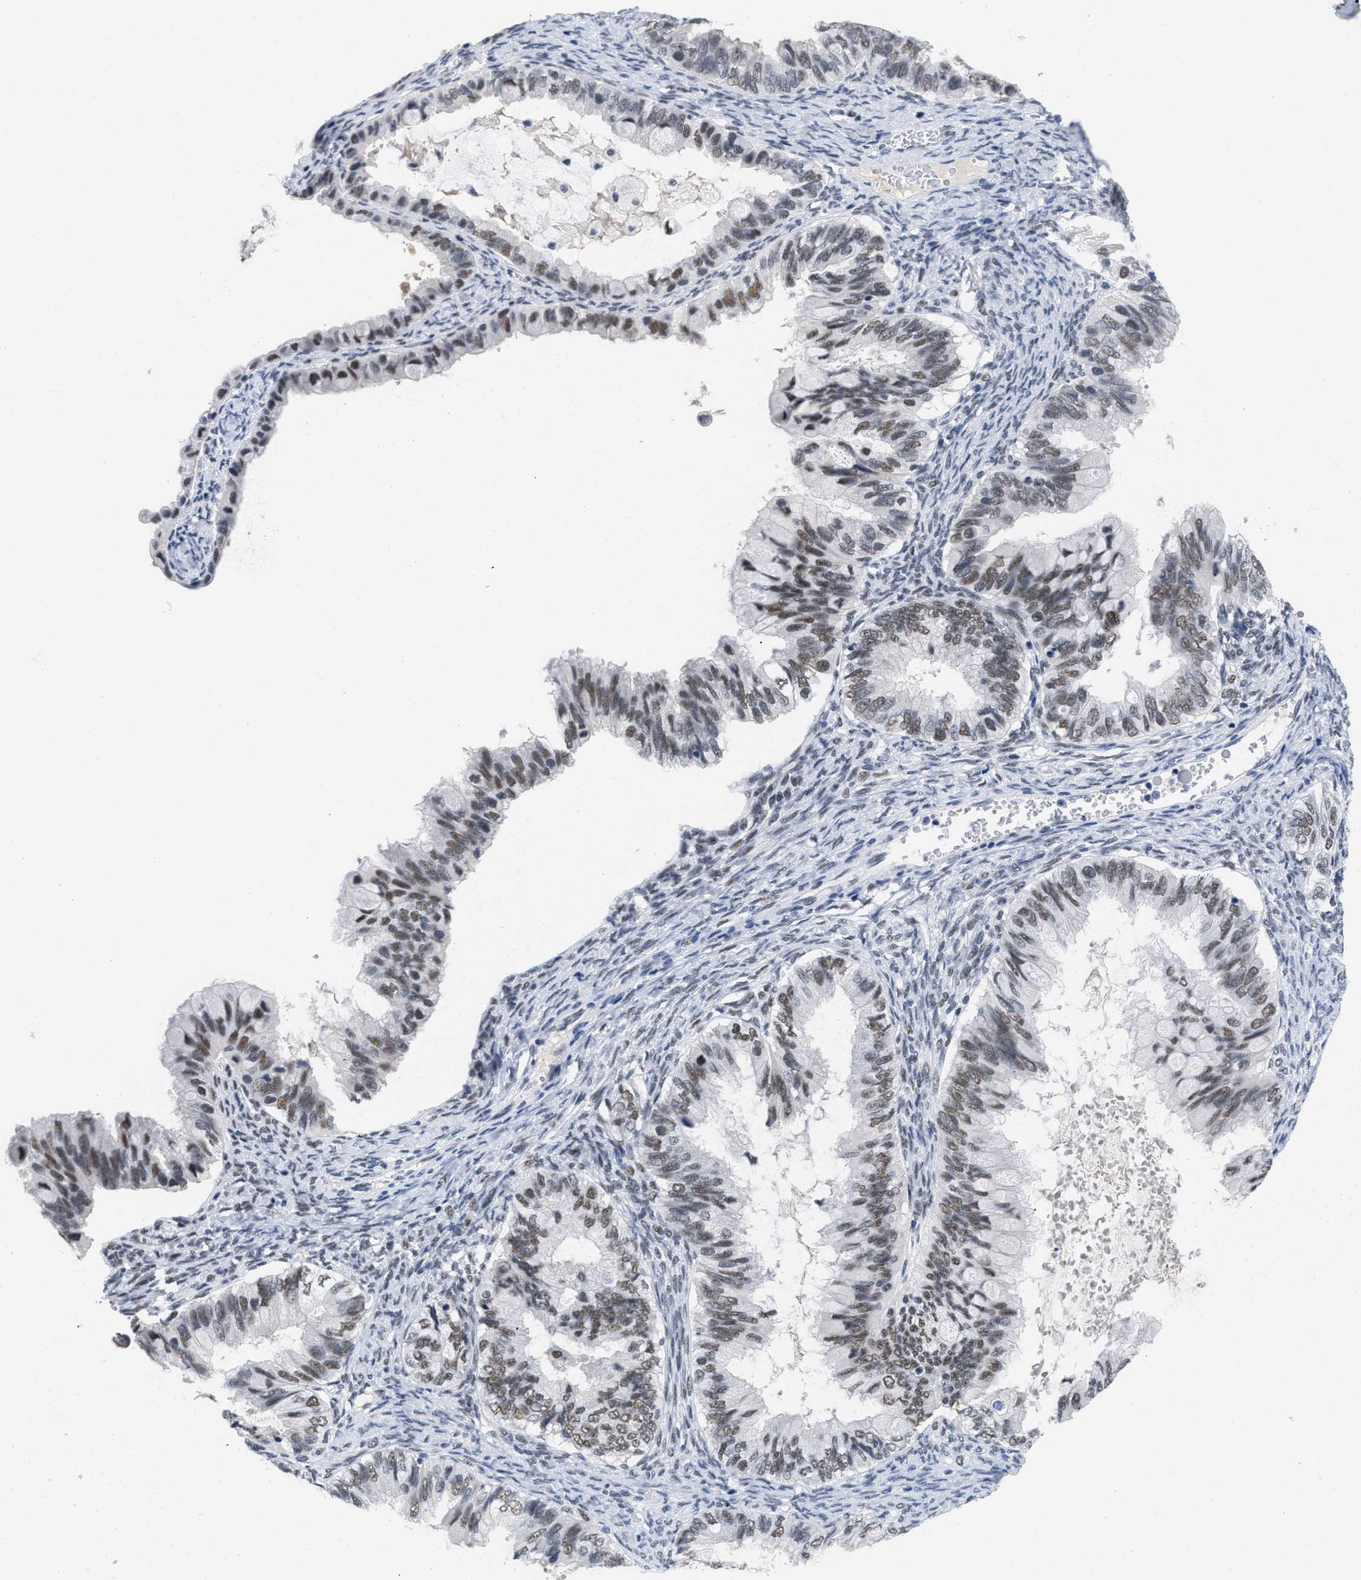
{"staining": {"intensity": "moderate", "quantity": ">75%", "location": "nuclear"}, "tissue": "ovarian cancer", "cell_type": "Tumor cells", "image_type": "cancer", "snomed": [{"axis": "morphology", "description": "Cystadenocarcinoma, mucinous, NOS"}, {"axis": "topography", "description": "Ovary"}], "caption": "There is medium levels of moderate nuclear positivity in tumor cells of ovarian cancer, as demonstrated by immunohistochemical staining (brown color).", "gene": "GGNBP2", "patient": {"sex": "female", "age": 80}}